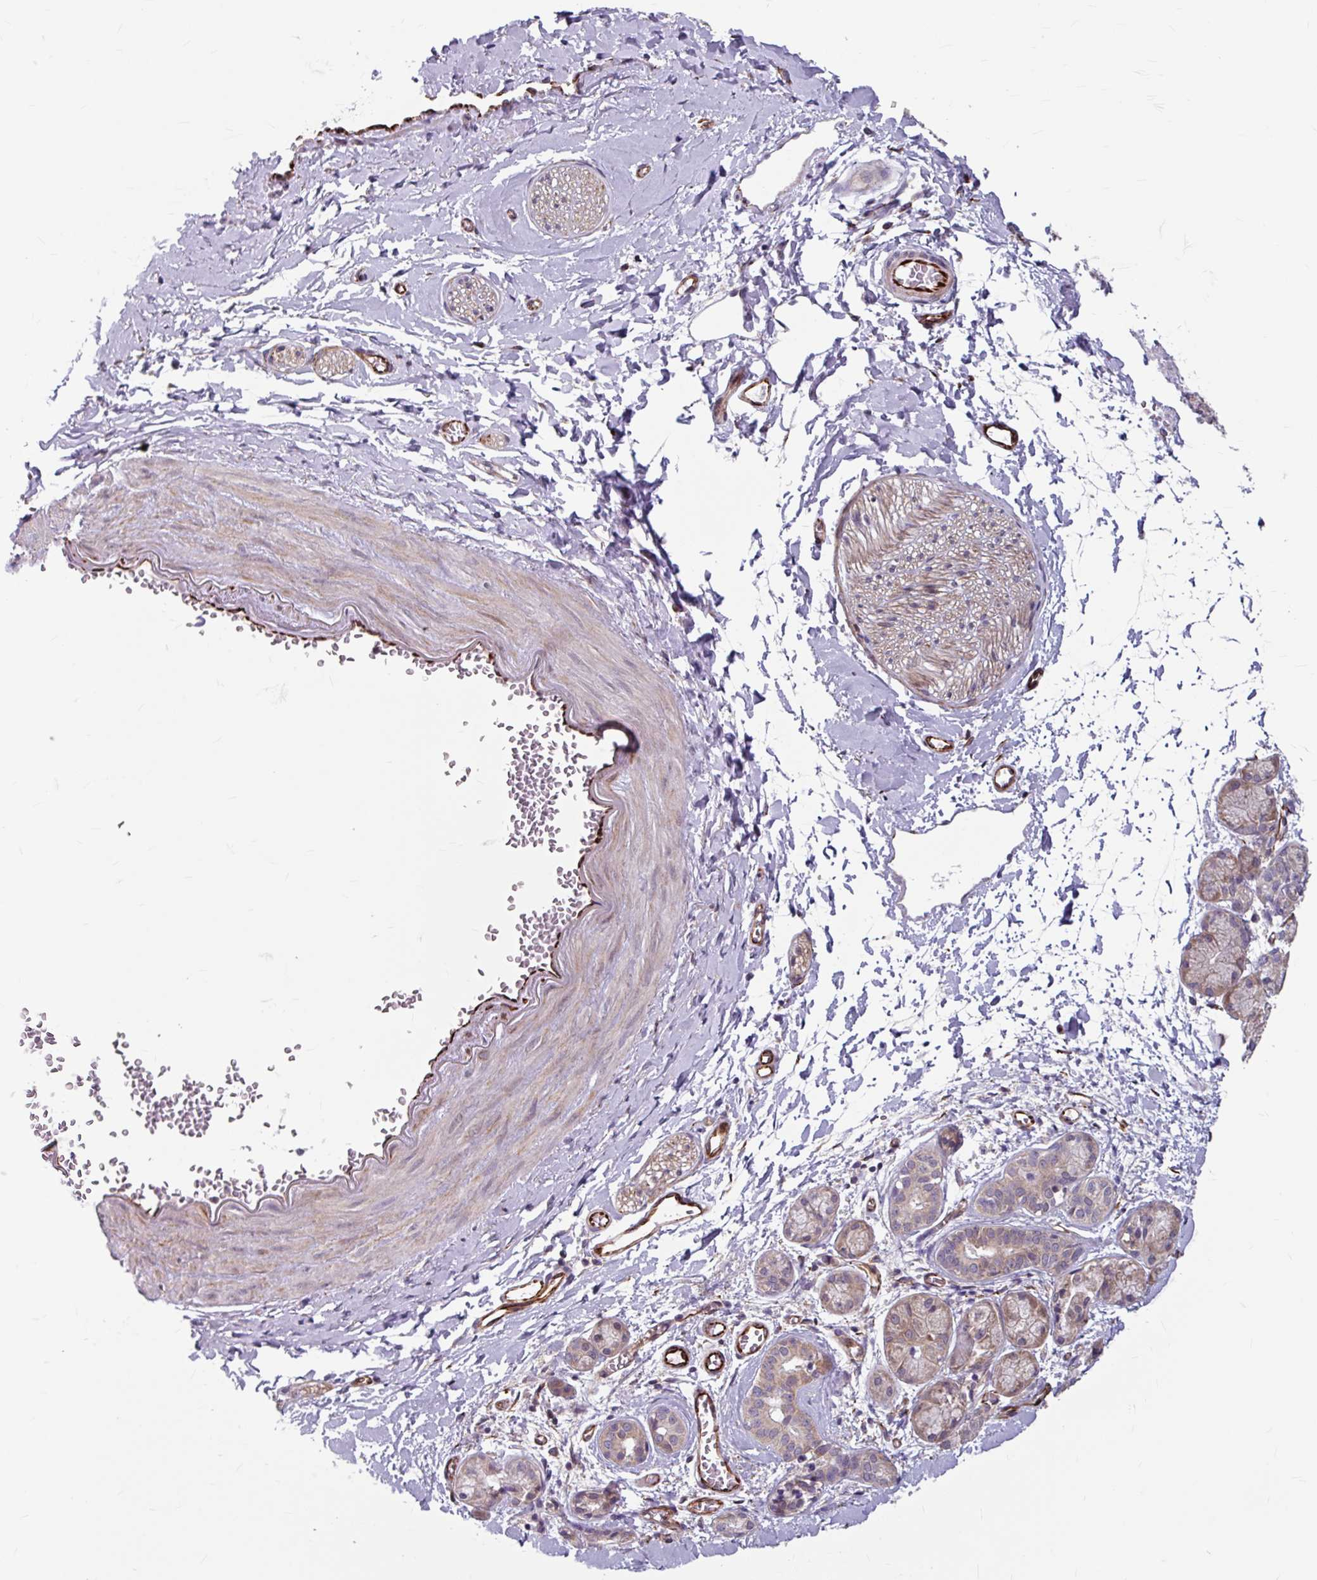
{"staining": {"intensity": "moderate", "quantity": "<25%", "location": "cytoplasmic/membranous"}, "tissue": "soft tissue", "cell_type": "Fibroblasts", "image_type": "normal", "snomed": [{"axis": "morphology", "description": "Normal tissue, NOS"}, {"axis": "topography", "description": "Salivary gland"}, {"axis": "topography", "description": "Peripheral nerve tissue"}], "caption": "Soft tissue stained with DAB IHC displays low levels of moderate cytoplasmic/membranous staining in about <25% of fibroblasts. Nuclei are stained in blue.", "gene": "DAAM2", "patient": {"sex": "female", "age": 24}}